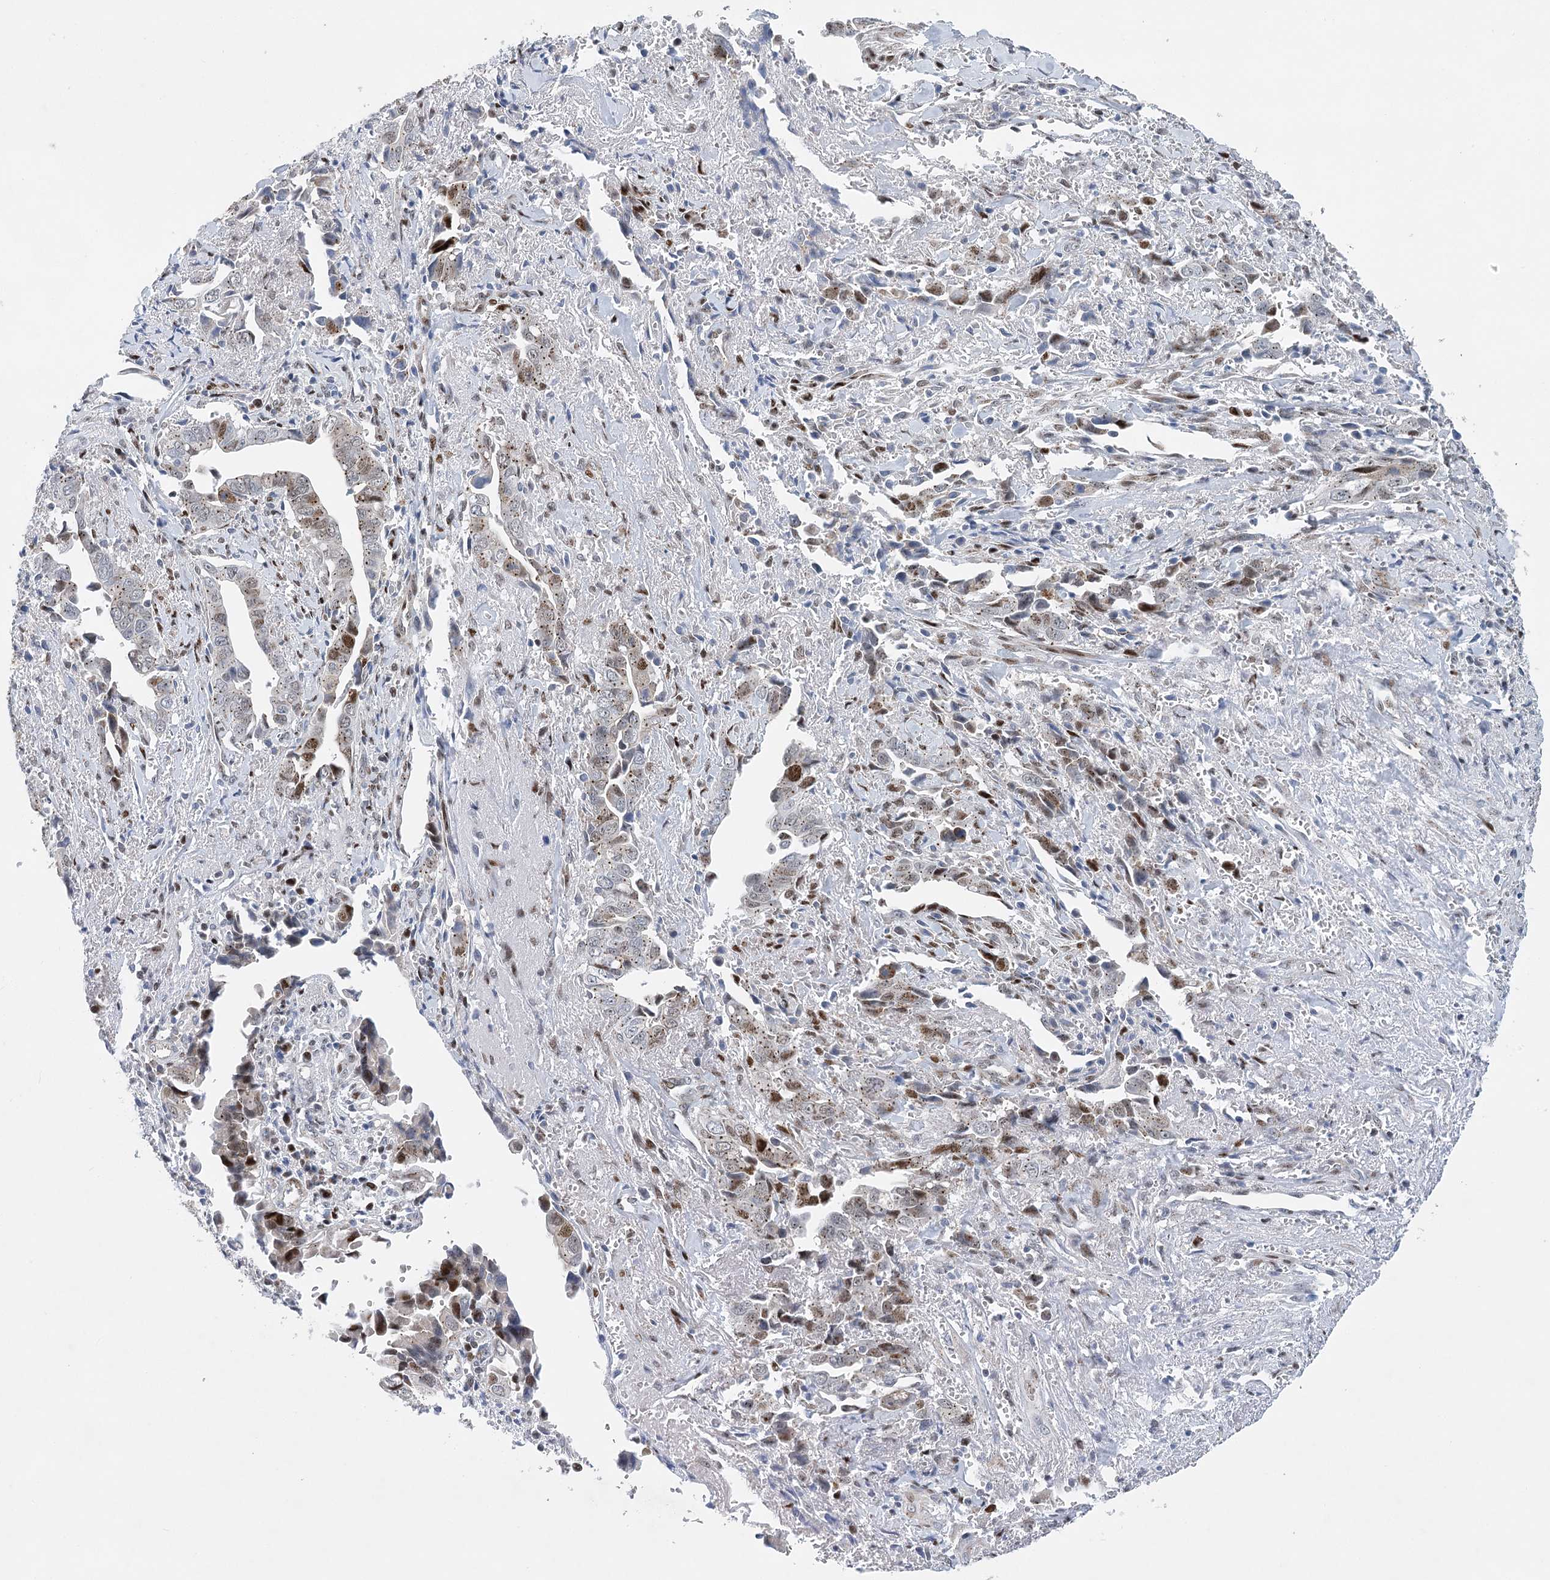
{"staining": {"intensity": "moderate", "quantity": "25%-75%", "location": "cytoplasmic/membranous,nuclear"}, "tissue": "liver cancer", "cell_type": "Tumor cells", "image_type": "cancer", "snomed": [{"axis": "morphology", "description": "Cholangiocarcinoma"}, {"axis": "topography", "description": "Liver"}], "caption": "Protein expression analysis of human liver cancer (cholangiocarcinoma) reveals moderate cytoplasmic/membranous and nuclear expression in approximately 25%-75% of tumor cells.", "gene": "CAMTA1", "patient": {"sex": "female", "age": 79}}